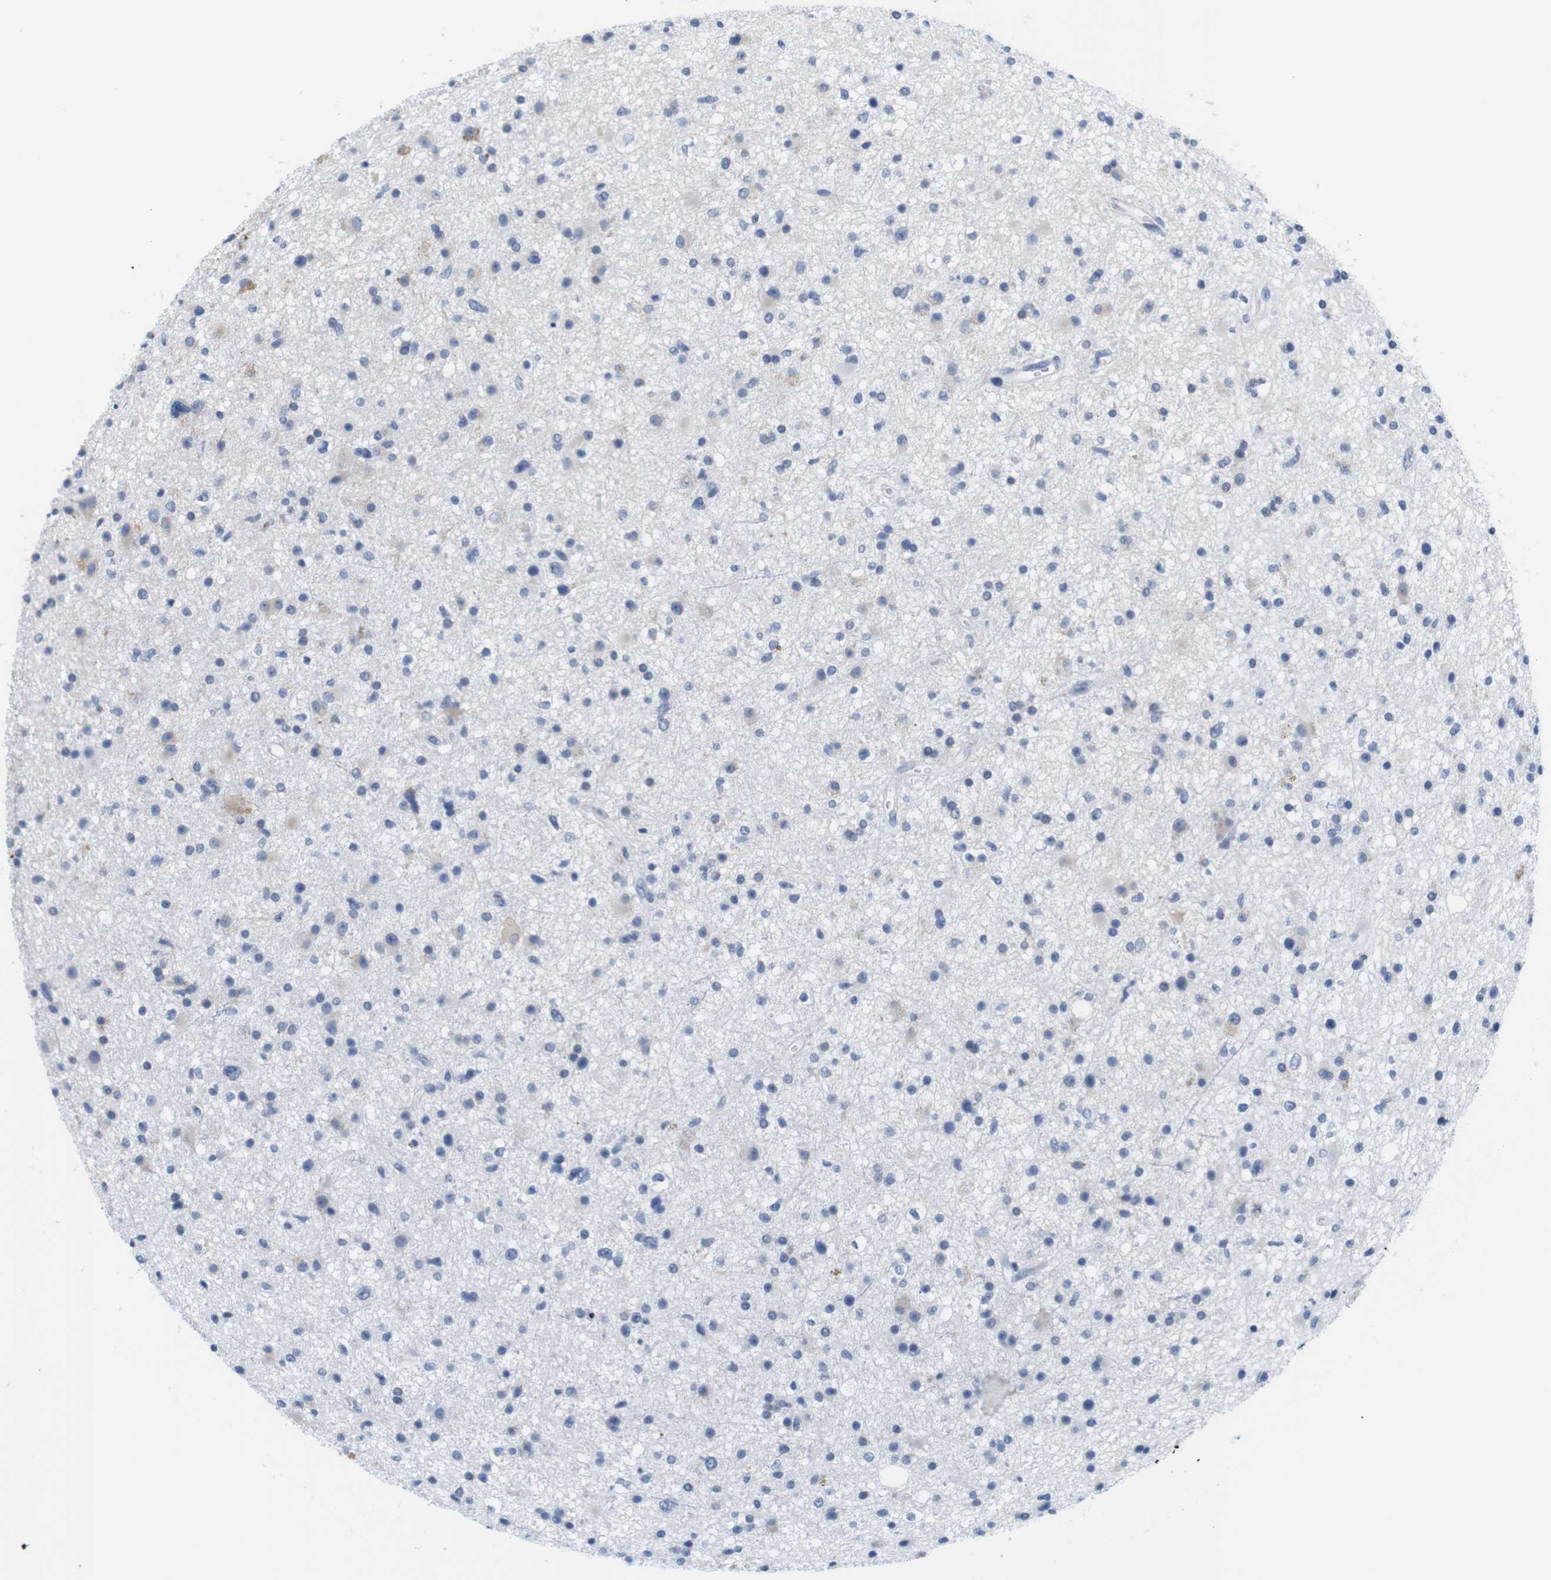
{"staining": {"intensity": "negative", "quantity": "none", "location": "none"}, "tissue": "glioma", "cell_type": "Tumor cells", "image_type": "cancer", "snomed": [{"axis": "morphology", "description": "Glioma, malignant, High grade"}, {"axis": "topography", "description": "Brain"}], "caption": "The IHC histopathology image has no significant expression in tumor cells of glioma tissue.", "gene": "NEBL", "patient": {"sex": "male", "age": 33}}